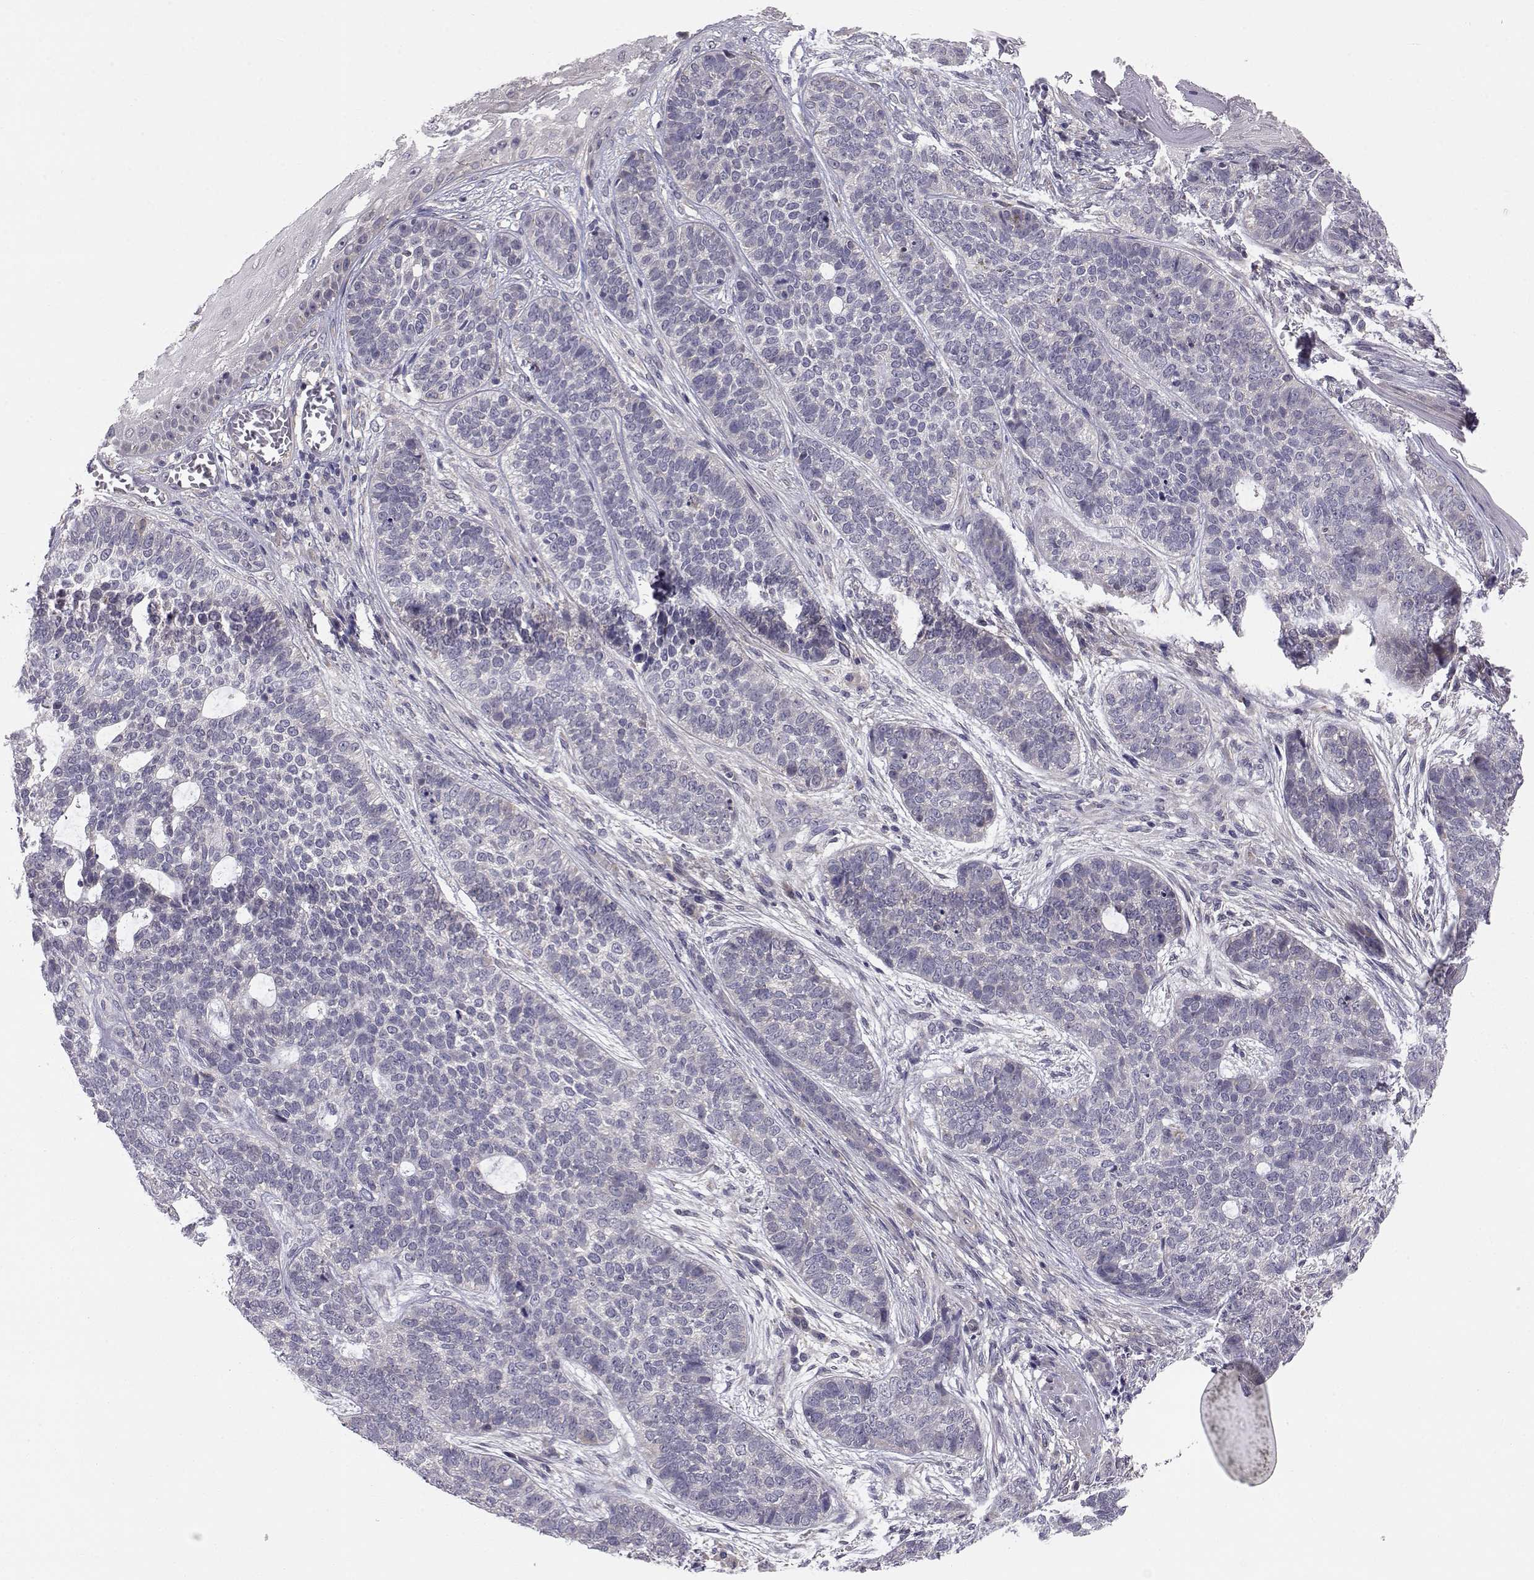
{"staining": {"intensity": "negative", "quantity": "none", "location": "none"}, "tissue": "skin cancer", "cell_type": "Tumor cells", "image_type": "cancer", "snomed": [{"axis": "morphology", "description": "Basal cell carcinoma"}, {"axis": "topography", "description": "Skin"}], "caption": "Immunohistochemistry (IHC) of human basal cell carcinoma (skin) exhibits no positivity in tumor cells.", "gene": "PEX5L", "patient": {"sex": "female", "age": 69}}